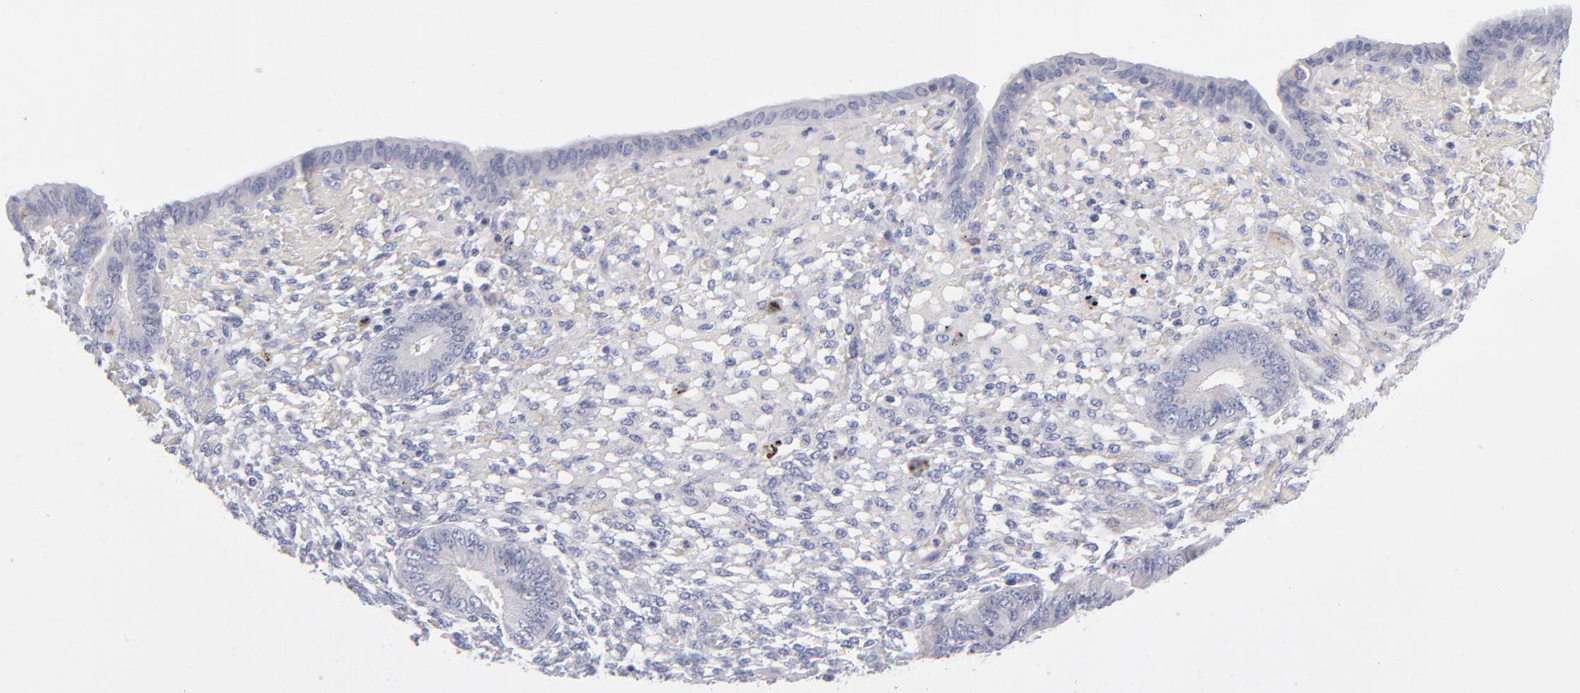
{"staining": {"intensity": "negative", "quantity": "none", "location": "none"}, "tissue": "endometrium", "cell_type": "Cells in endometrial stroma", "image_type": "normal", "snomed": [{"axis": "morphology", "description": "Normal tissue, NOS"}, {"axis": "topography", "description": "Endometrium"}], "caption": "A high-resolution histopathology image shows immunohistochemistry (IHC) staining of benign endometrium, which demonstrates no significant staining in cells in endometrial stroma. (DAB immunohistochemistry with hematoxylin counter stain).", "gene": "MTHFD2", "patient": {"sex": "female", "age": 42}}